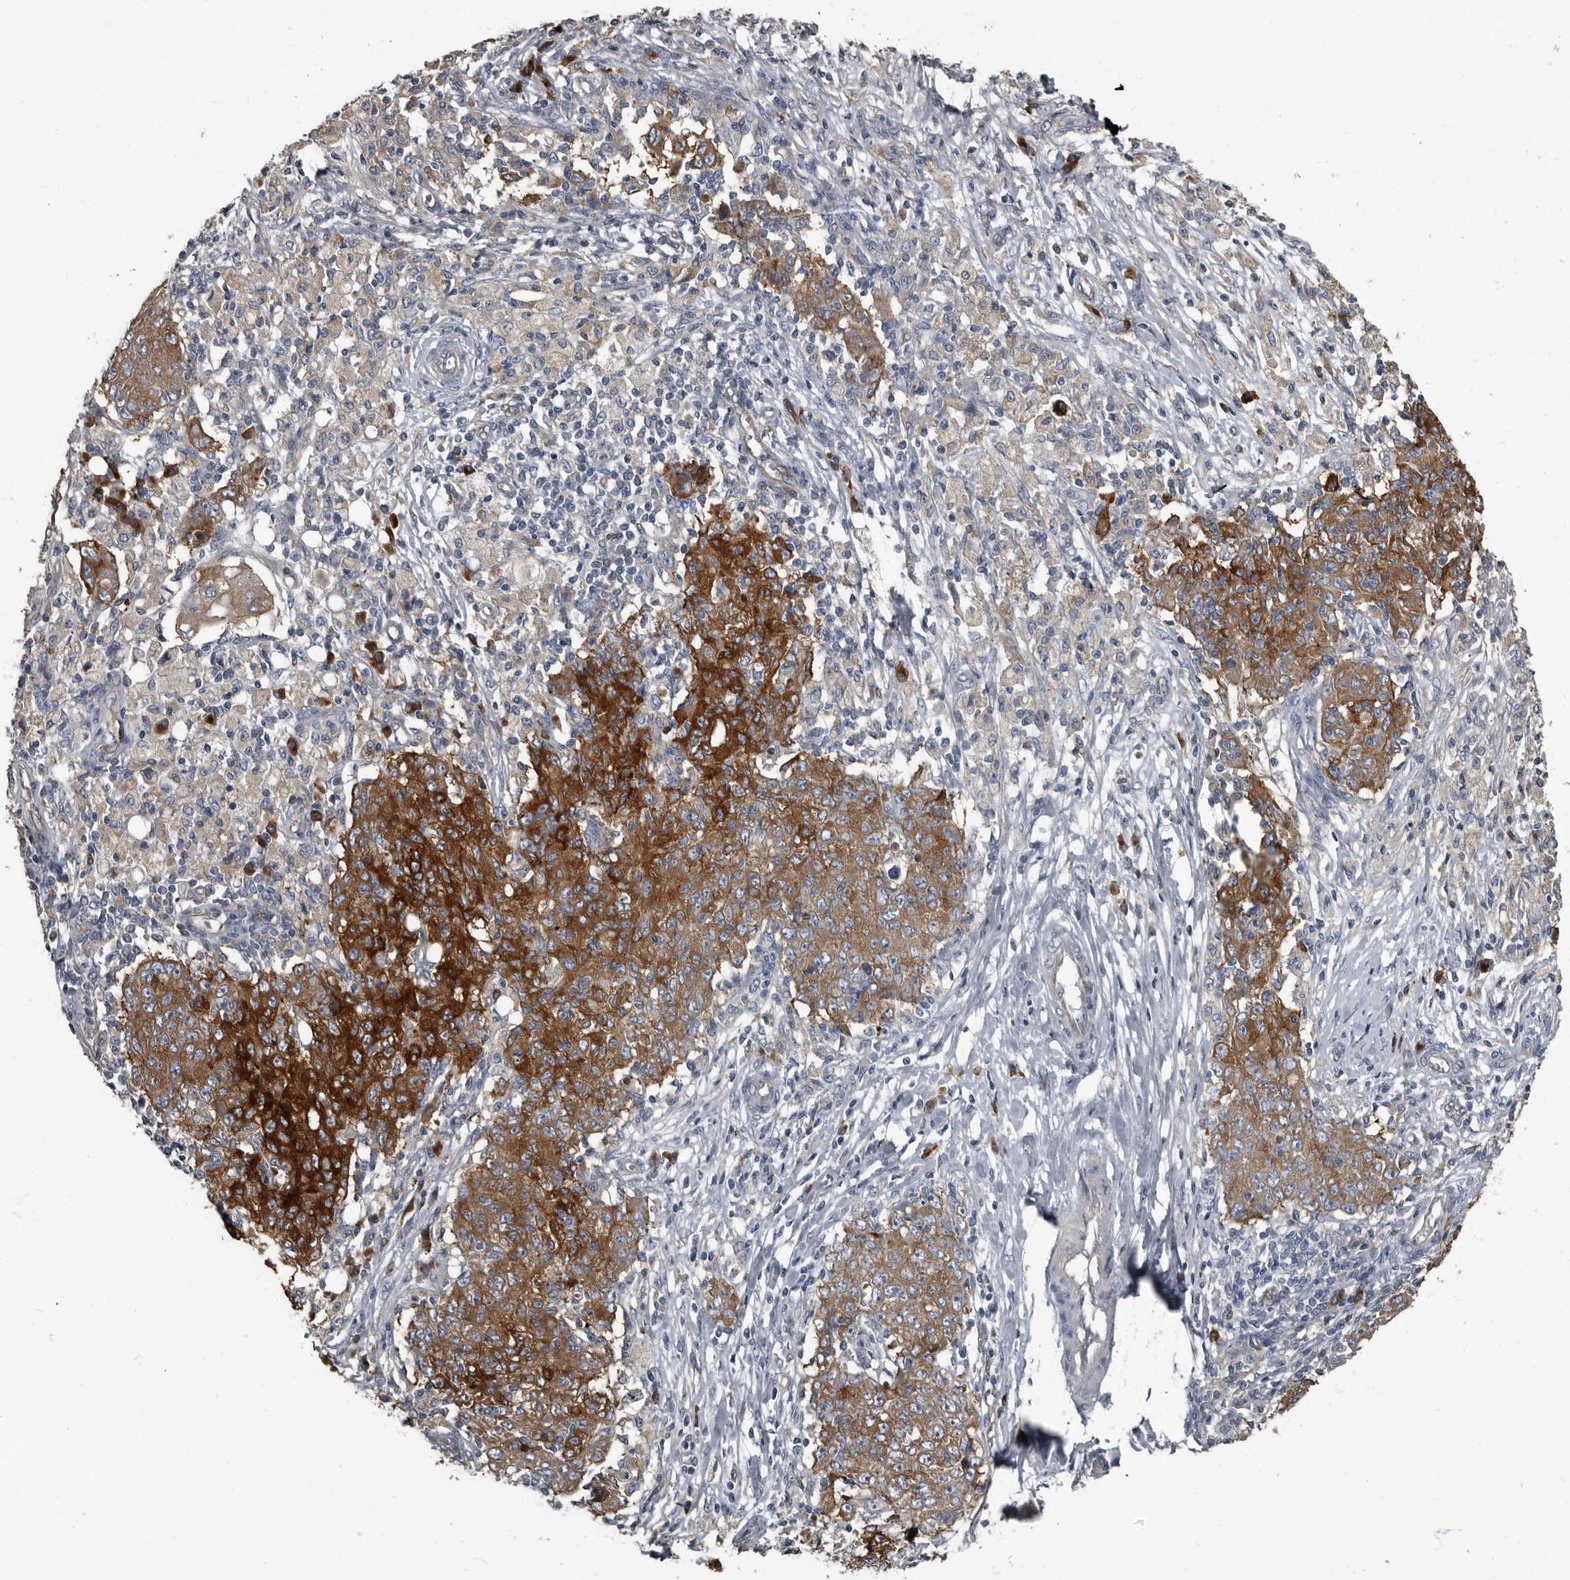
{"staining": {"intensity": "strong", "quantity": "25%-75%", "location": "cytoplasmic/membranous"}, "tissue": "ovarian cancer", "cell_type": "Tumor cells", "image_type": "cancer", "snomed": [{"axis": "morphology", "description": "Carcinoma, endometroid"}, {"axis": "topography", "description": "Ovary"}], "caption": "A brown stain shows strong cytoplasmic/membranous expression of a protein in human endometroid carcinoma (ovarian) tumor cells.", "gene": "TPD52L1", "patient": {"sex": "female", "age": 42}}